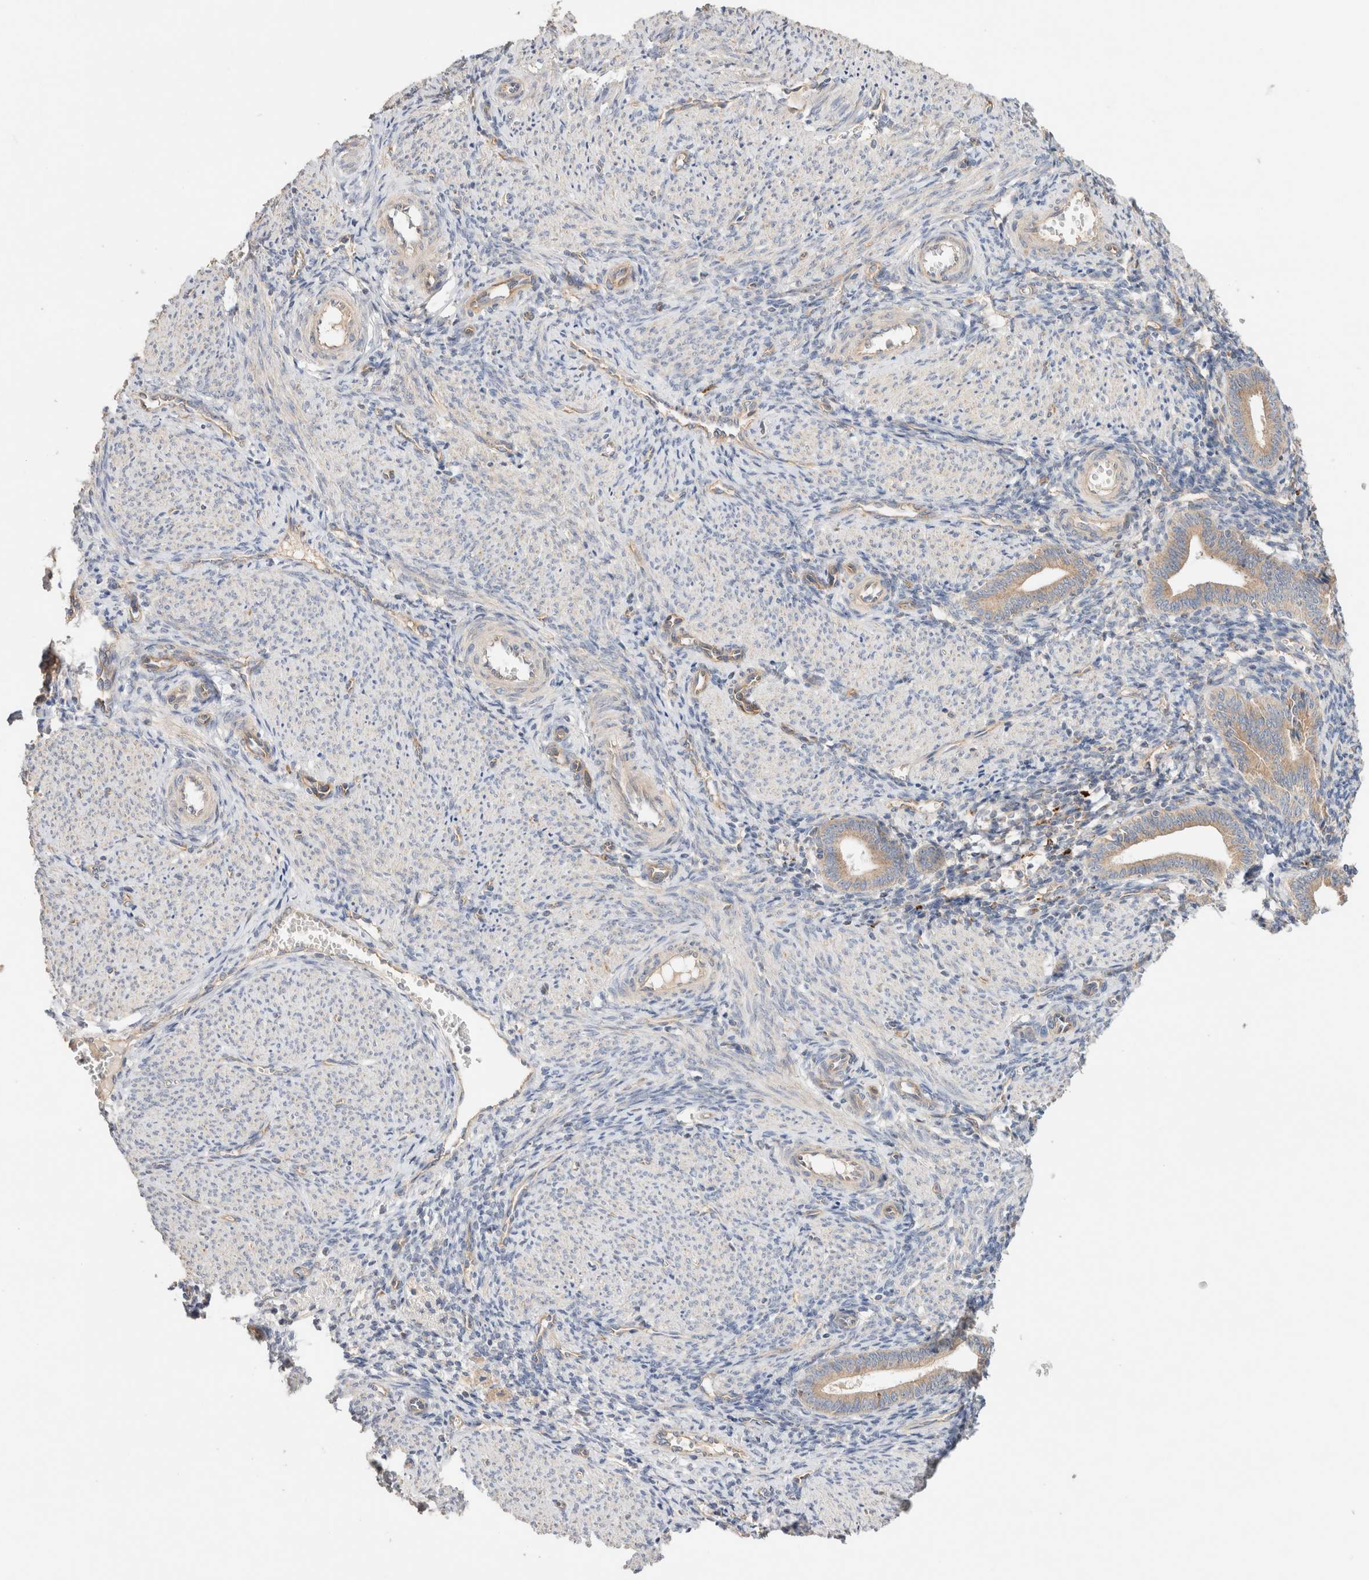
{"staining": {"intensity": "weak", "quantity": ">75%", "location": "cytoplasmic/membranous"}, "tissue": "endometrium", "cell_type": "Cells in endometrial stroma", "image_type": "normal", "snomed": [{"axis": "morphology", "description": "Normal tissue, NOS"}, {"axis": "topography", "description": "Uterus"}, {"axis": "topography", "description": "Endometrium"}], "caption": "Immunohistochemical staining of normal human endometrium reveals >75% levels of weak cytoplasmic/membranous protein expression in about >75% of cells in endometrial stroma. The staining was performed using DAB (3,3'-diaminobenzidine), with brown indicating positive protein expression. Nuclei are stained blue with hematoxylin.", "gene": "B3GNTL1", "patient": {"sex": "female", "age": 33}}